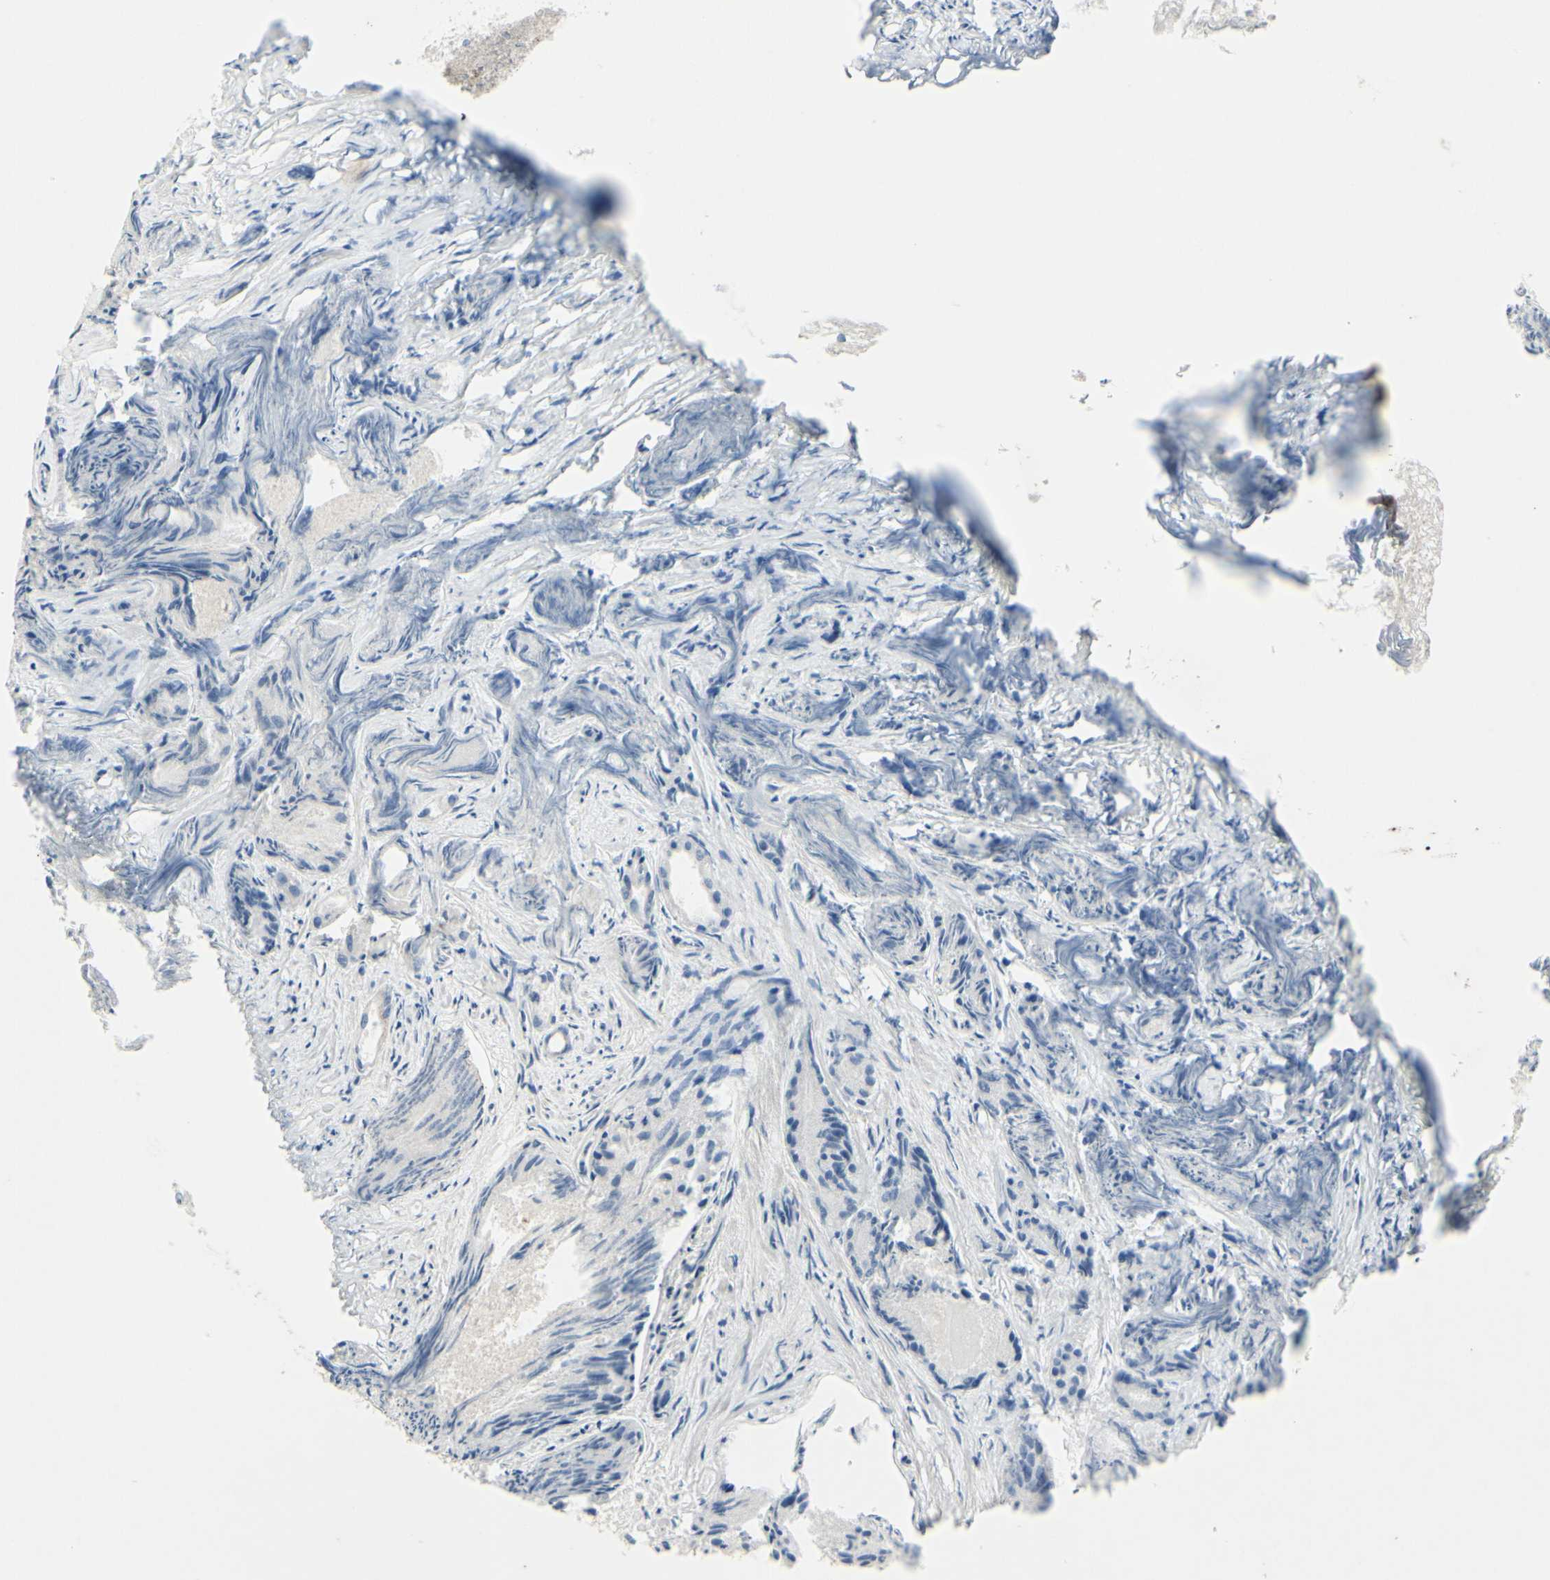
{"staining": {"intensity": "weak", "quantity": "<25%", "location": "cytoplasmic/membranous"}, "tissue": "prostate cancer", "cell_type": "Tumor cells", "image_type": "cancer", "snomed": [{"axis": "morphology", "description": "Adenocarcinoma, Low grade"}, {"axis": "topography", "description": "Prostate"}], "caption": "Tumor cells are negative for protein expression in human prostate cancer.", "gene": "CNTNAP1", "patient": {"sex": "male", "age": 72}}